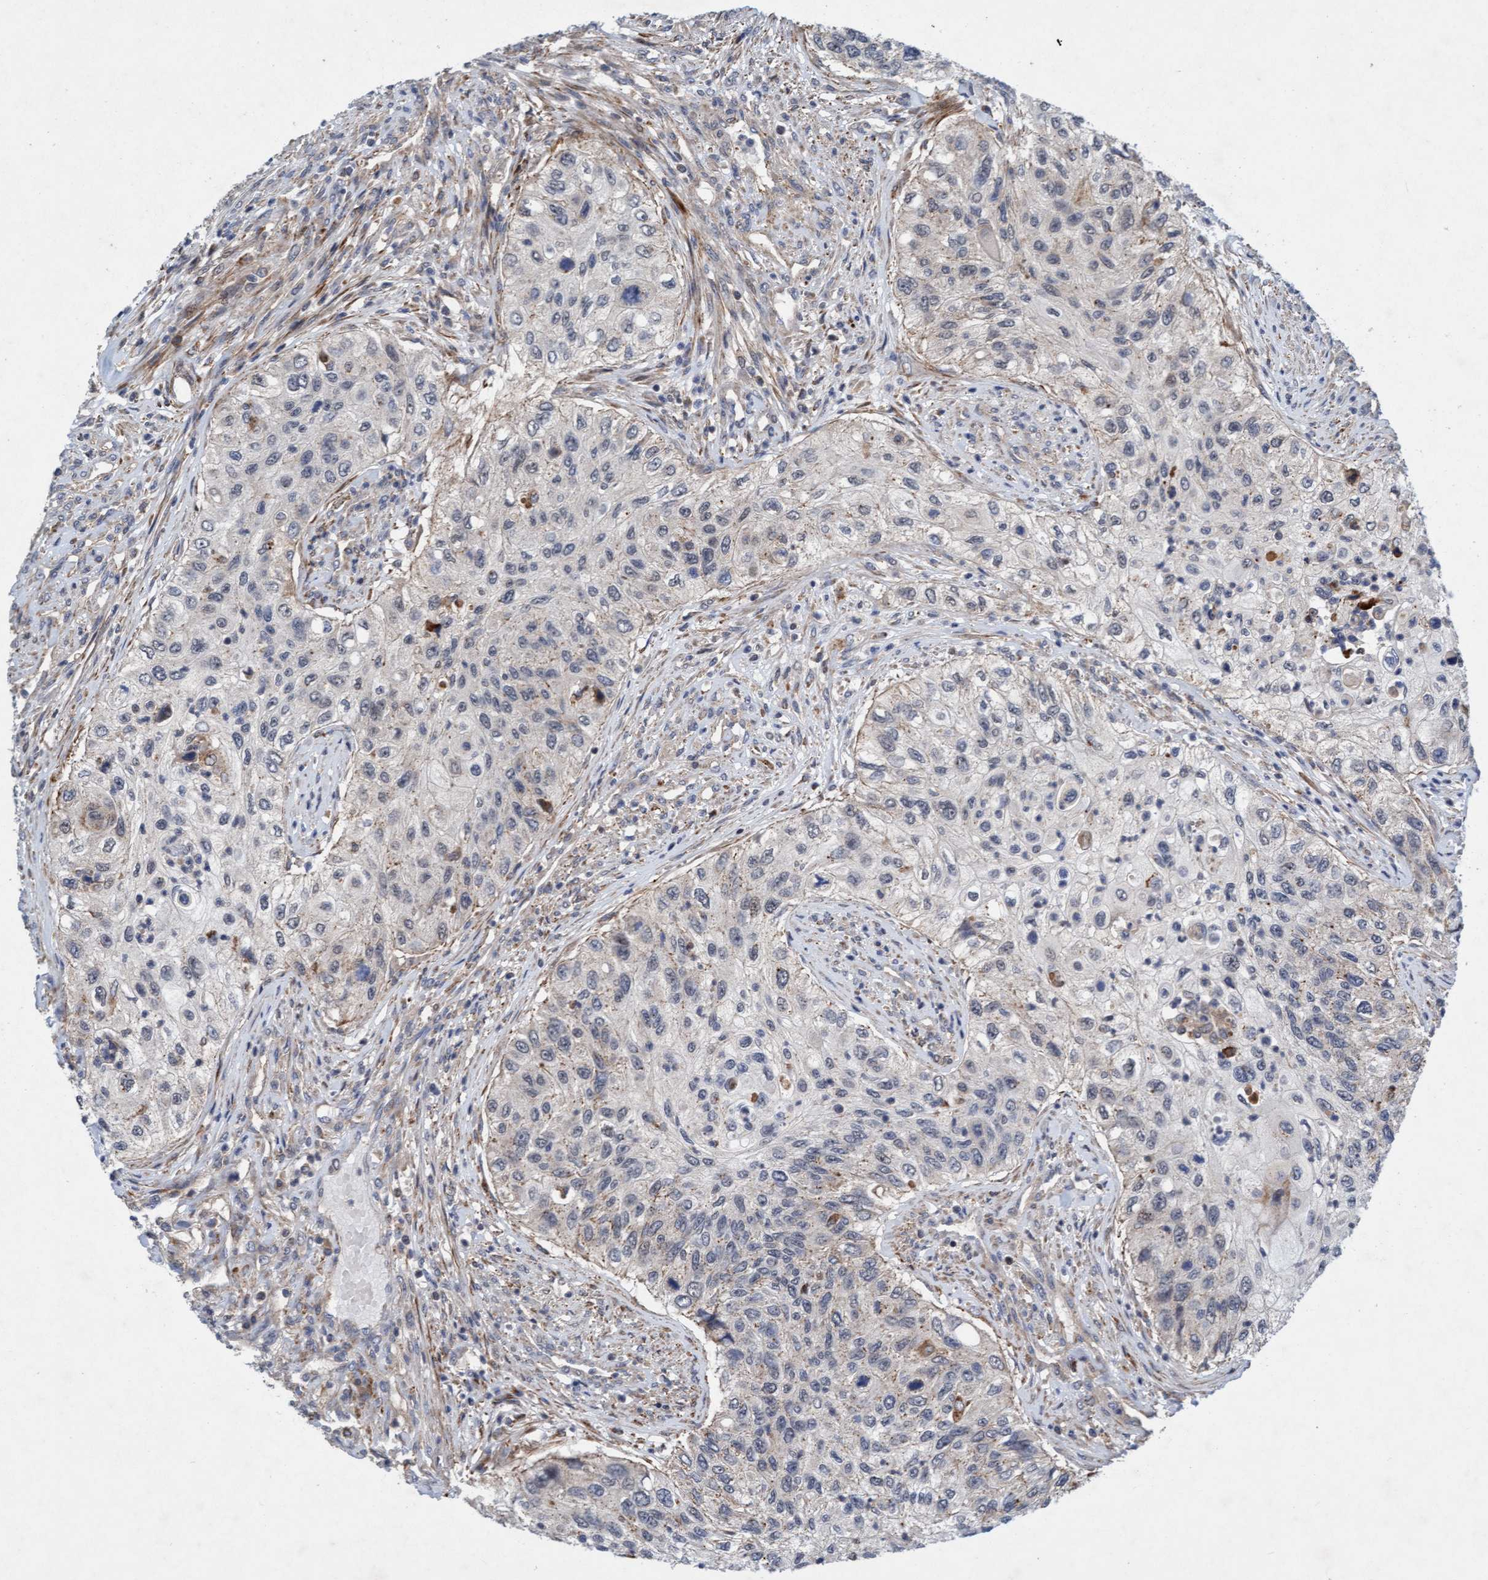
{"staining": {"intensity": "weak", "quantity": "<25%", "location": "cytoplasmic/membranous"}, "tissue": "urothelial cancer", "cell_type": "Tumor cells", "image_type": "cancer", "snomed": [{"axis": "morphology", "description": "Urothelial carcinoma, High grade"}, {"axis": "topography", "description": "Urinary bladder"}], "caption": "This photomicrograph is of urothelial carcinoma (high-grade) stained with immunohistochemistry (IHC) to label a protein in brown with the nuclei are counter-stained blue. There is no positivity in tumor cells.", "gene": "TMEM70", "patient": {"sex": "female", "age": 60}}